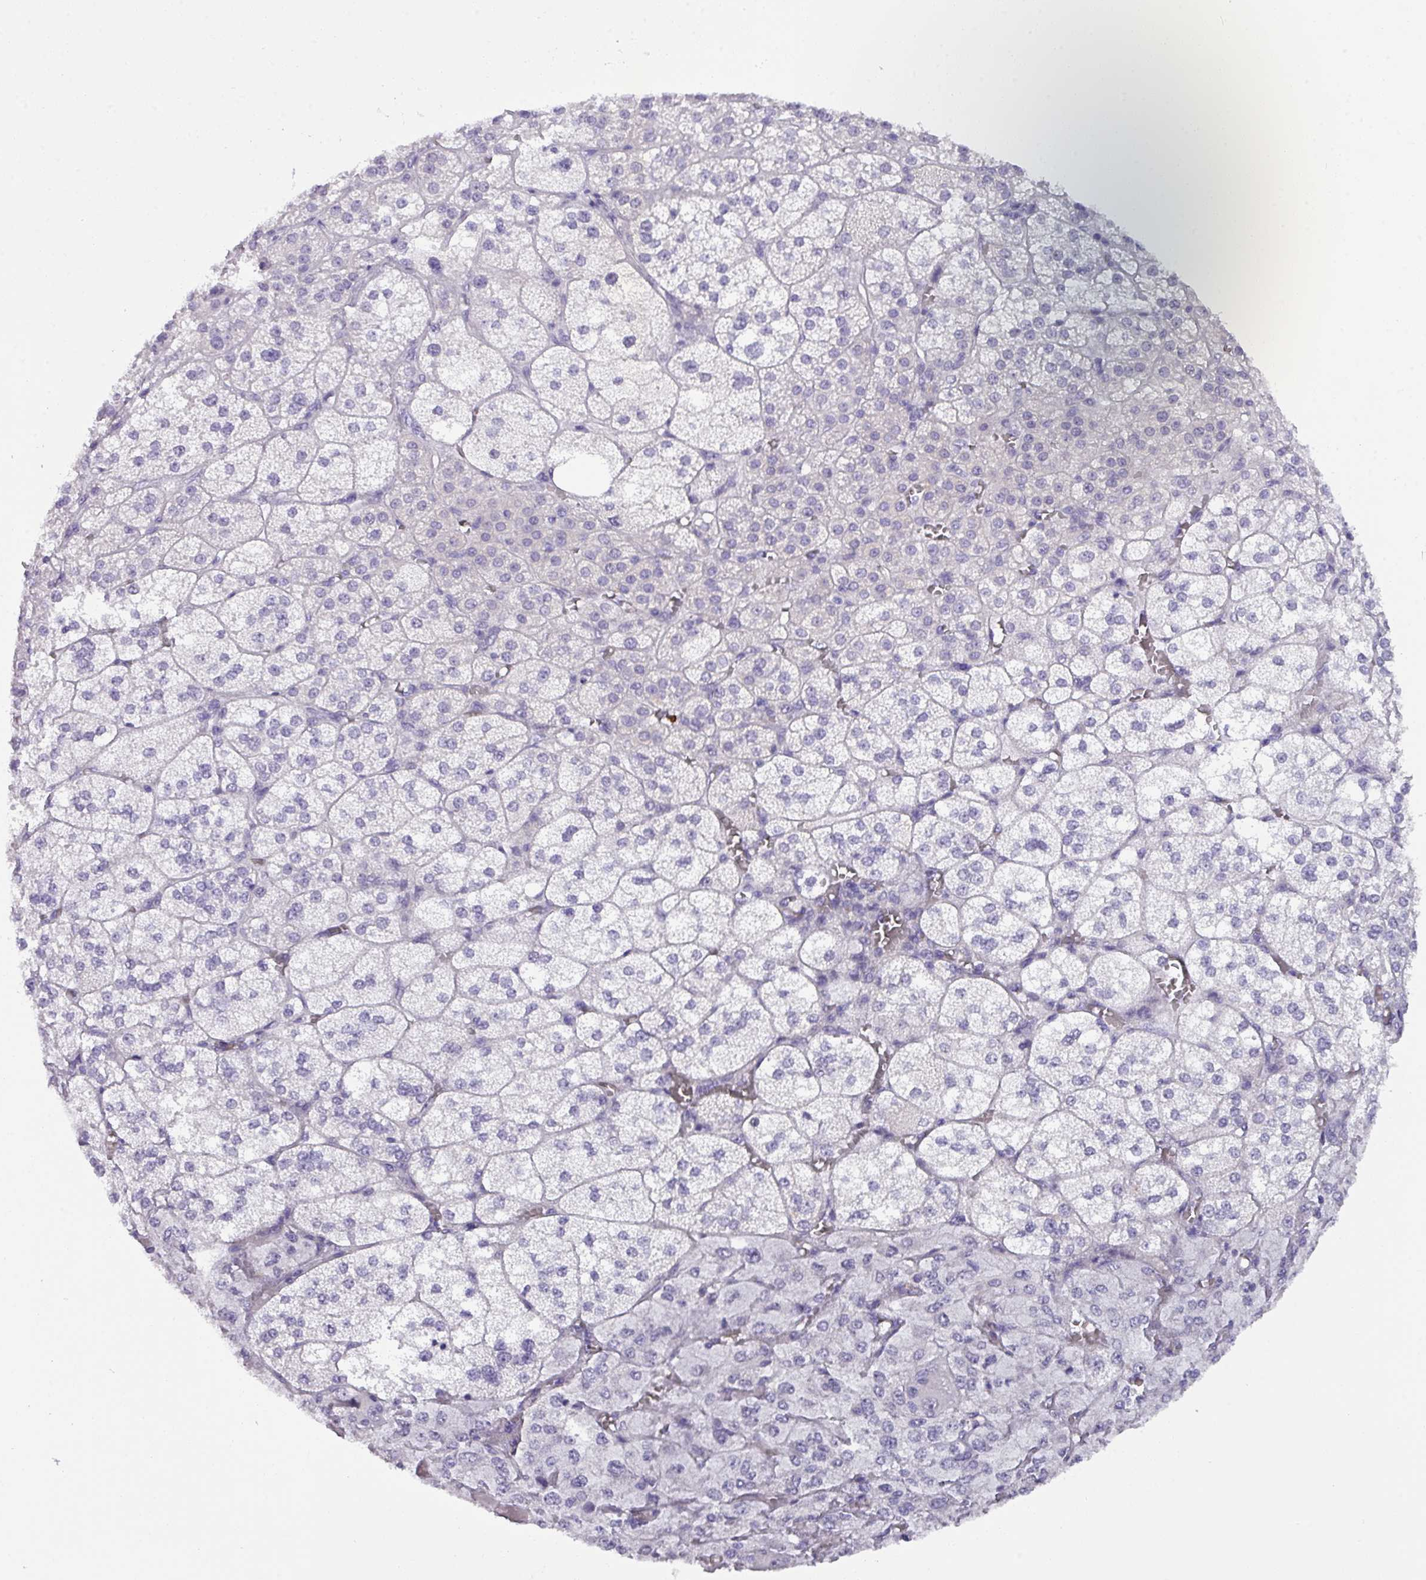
{"staining": {"intensity": "negative", "quantity": "none", "location": "none"}, "tissue": "adrenal gland", "cell_type": "Glandular cells", "image_type": "normal", "snomed": [{"axis": "morphology", "description": "Normal tissue, NOS"}, {"axis": "topography", "description": "Adrenal gland"}], "caption": "Immunohistochemistry of benign human adrenal gland shows no expression in glandular cells. Nuclei are stained in blue.", "gene": "MRM2", "patient": {"sex": "female", "age": 60}}